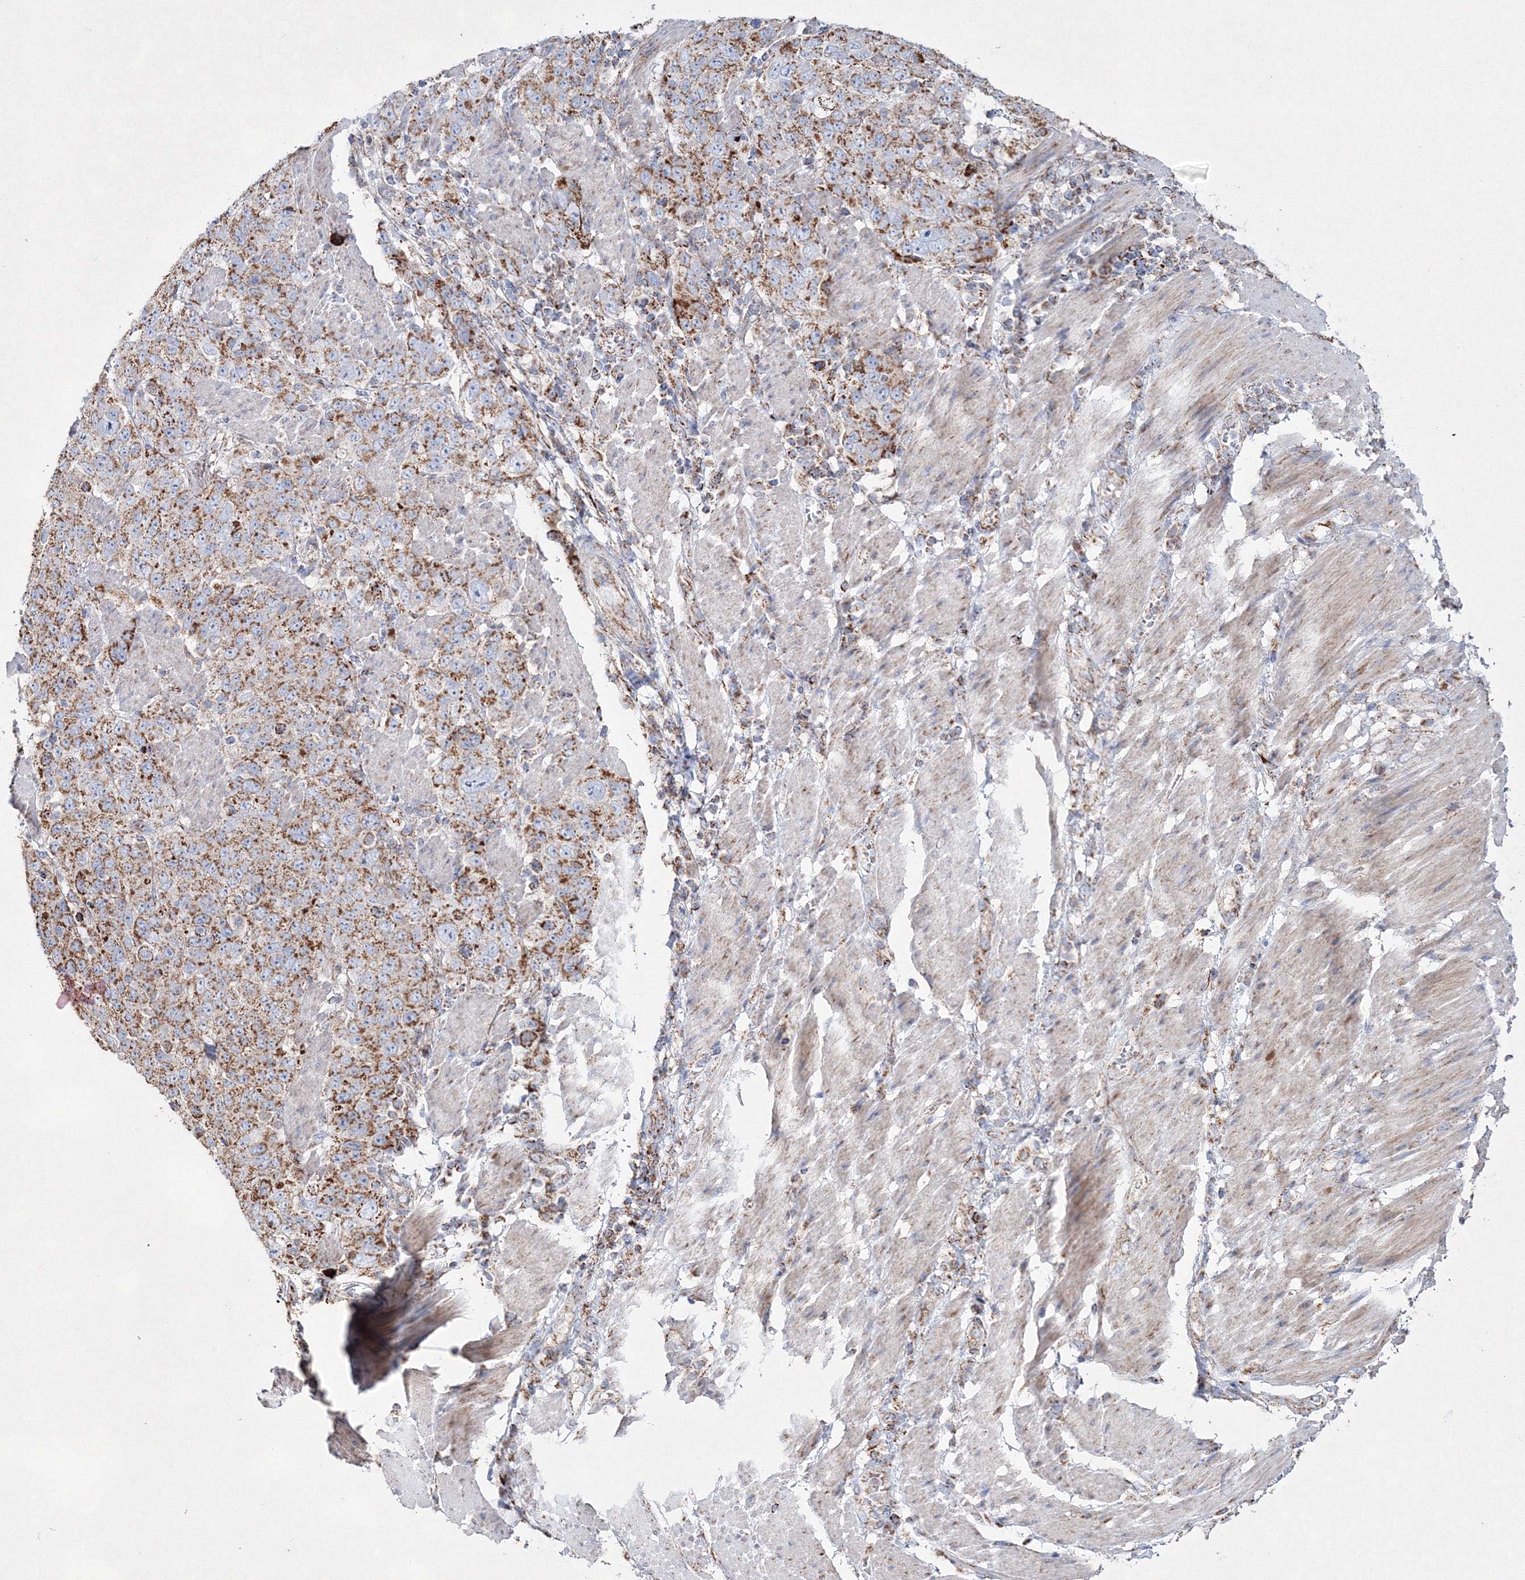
{"staining": {"intensity": "moderate", "quantity": ">75%", "location": "cytoplasmic/membranous"}, "tissue": "stomach cancer", "cell_type": "Tumor cells", "image_type": "cancer", "snomed": [{"axis": "morphology", "description": "Adenocarcinoma, NOS"}, {"axis": "topography", "description": "Stomach"}], "caption": "IHC of stomach cancer (adenocarcinoma) shows medium levels of moderate cytoplasmic/membranous positivity in about >75% of tumor cells.", "gene": "IGSF9", "patient": {"sex": "male", "age": 48}}